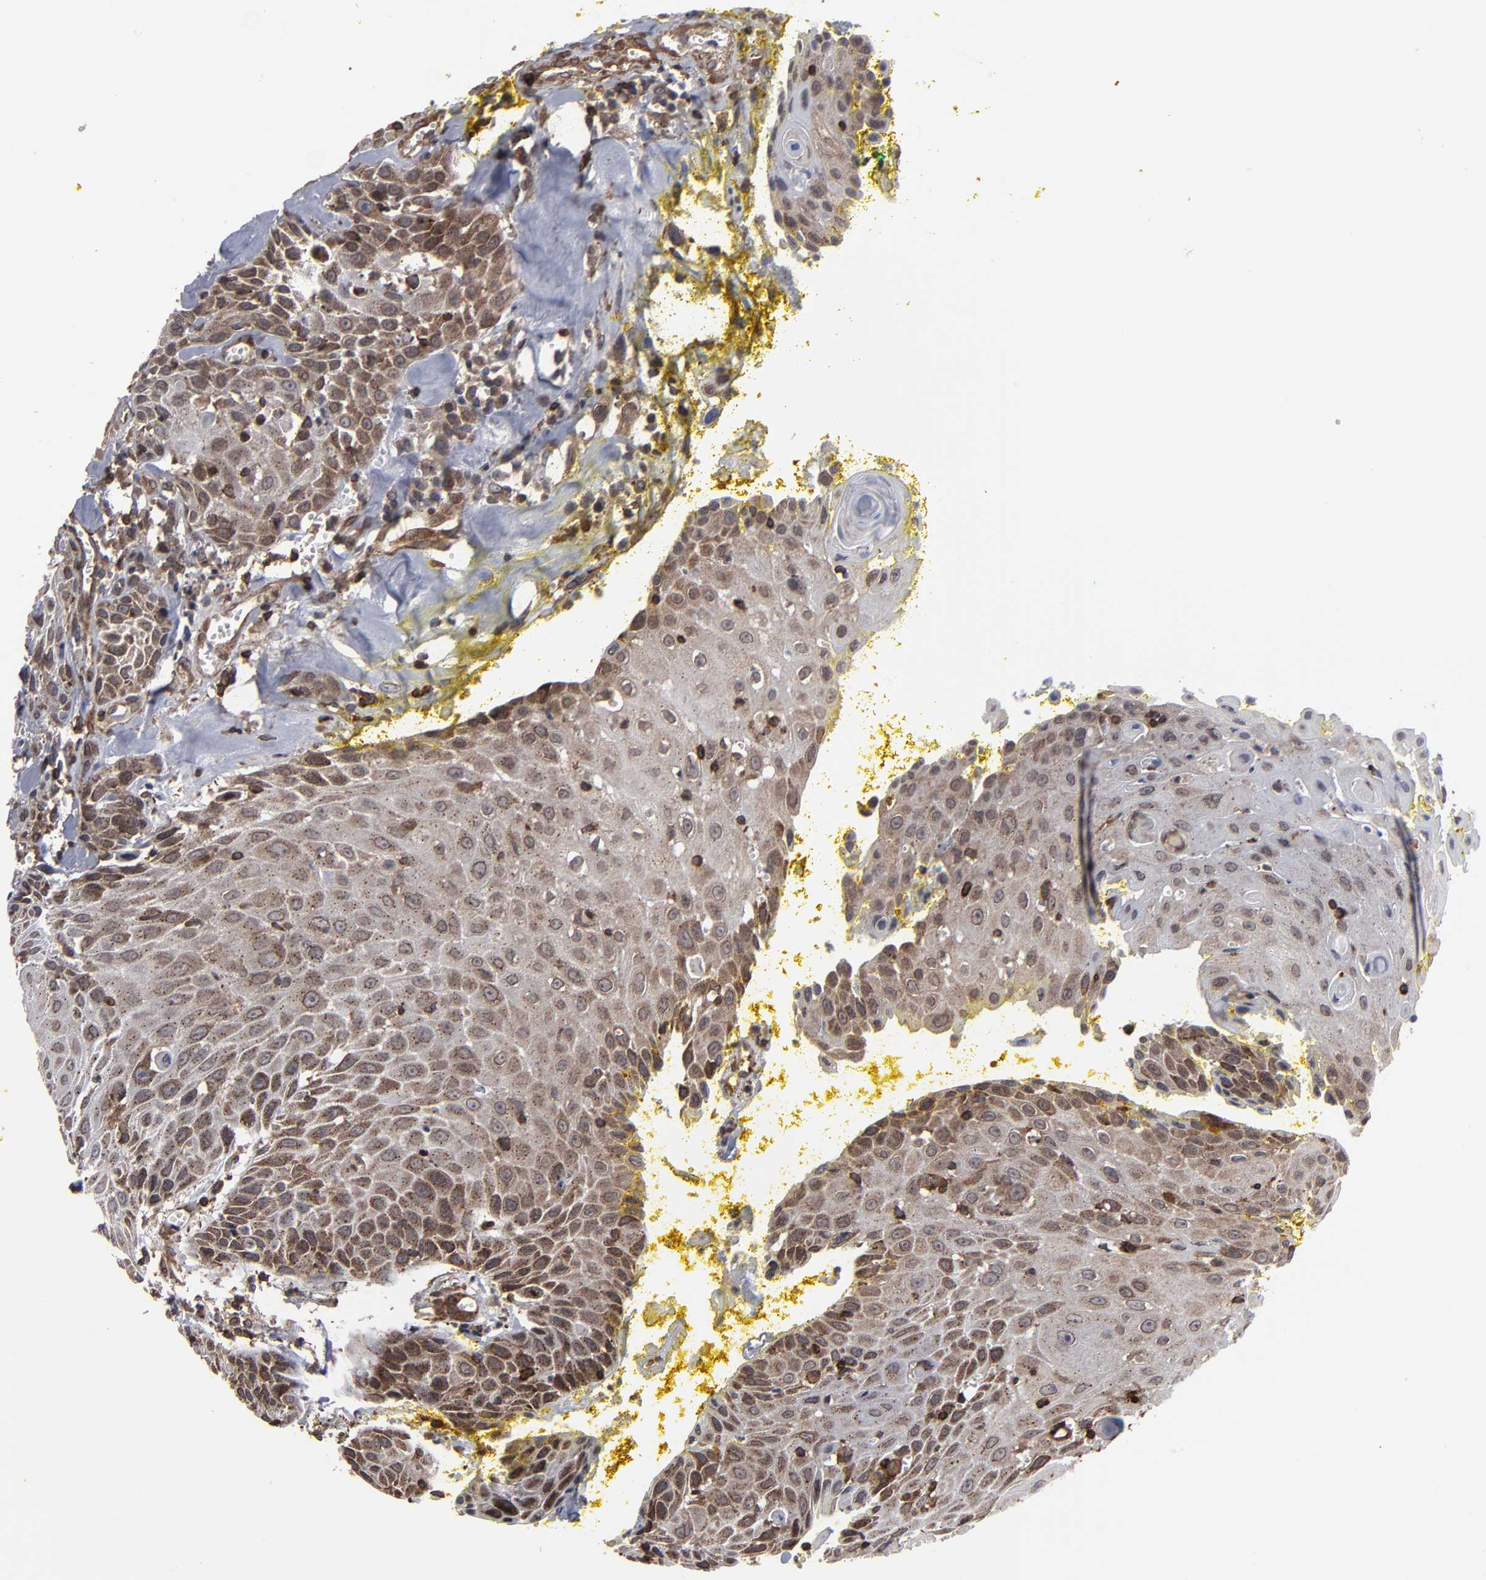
{"staining": {"intensity": "moderate", "quantity": ">75%", "location": "cytoplasmic/membranous,nuclear"}, "tissue": "head and neck cancer", "cell_type": "Tumor cells", "image_type": "cancer", "snomed": [{"axis": "morphology", "description": "Squamous cell carcinoma, NOS"}, {"axis": "topography", "description": "Oral tissue"}, {"axis": "topography", "description": "Head-Neck"}], "caption": "Moderate cytoplasmic/membranous and nuclear protein staining is present in about >75% of tumor cells in head and neck cancer.", "gene": "KIAA2026", "patient": {"sex": "female", "age": 82}}